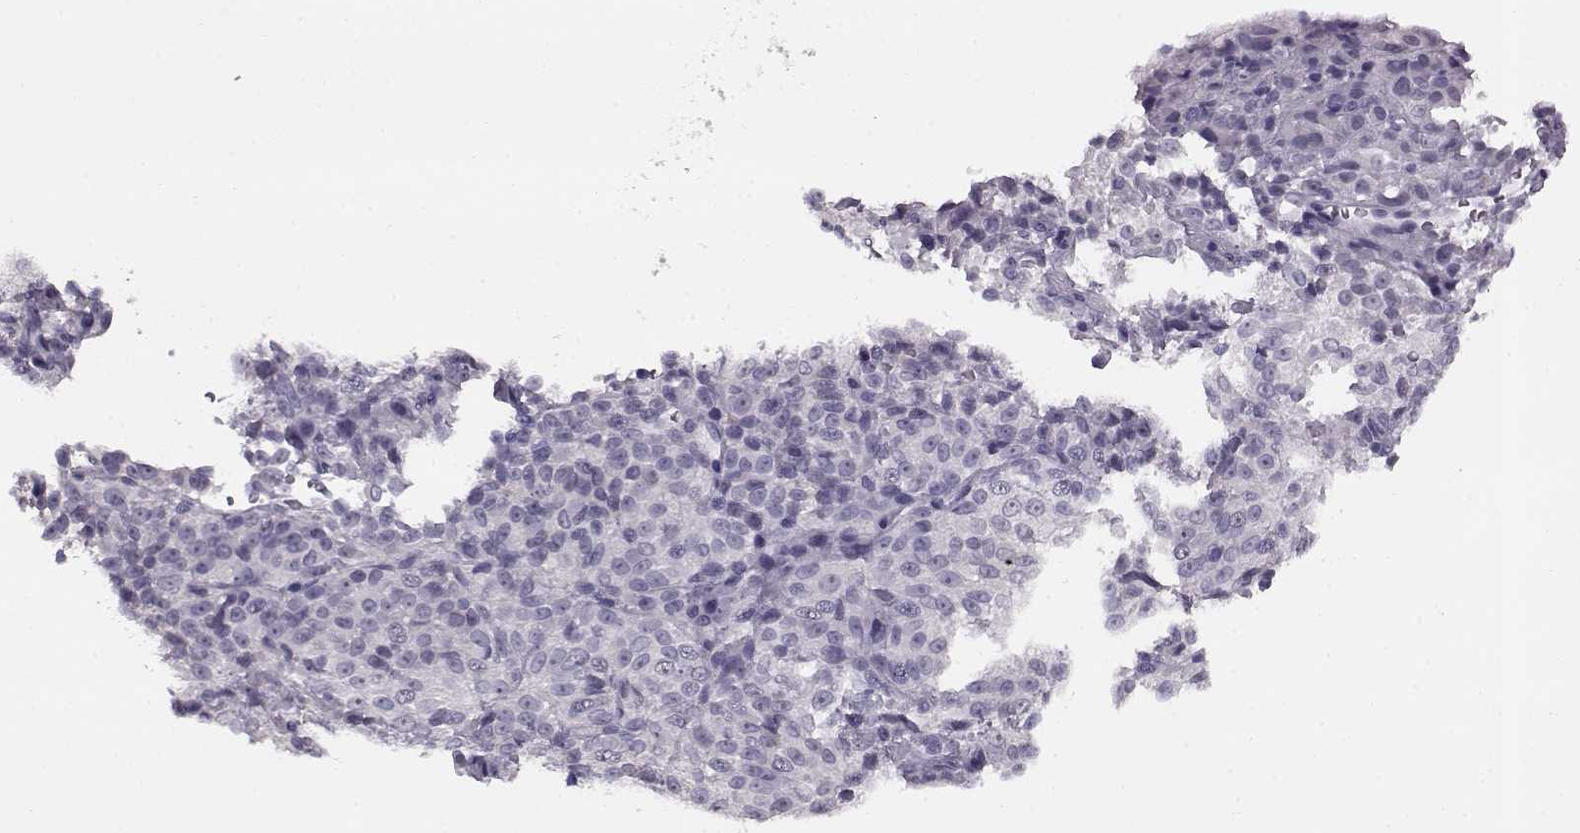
{"staining": {"intensity": "negative", "quantity": "none", "location": "none"}, "tissue": "melanoma", "cell_type": "Tumor cells", "image_type": "cancer", "snomed": [{"axis": "morphology", "description": "Malignant melanoma, Metastatic site"}, {"axis": "topography", "description": "Brain"}], "caption": "Tumor cells are negative for brown protein staining in malignant melanoma (metastatic site).", "gene": "PRPH2", "patient": {"sex": "female", "age": 56}}